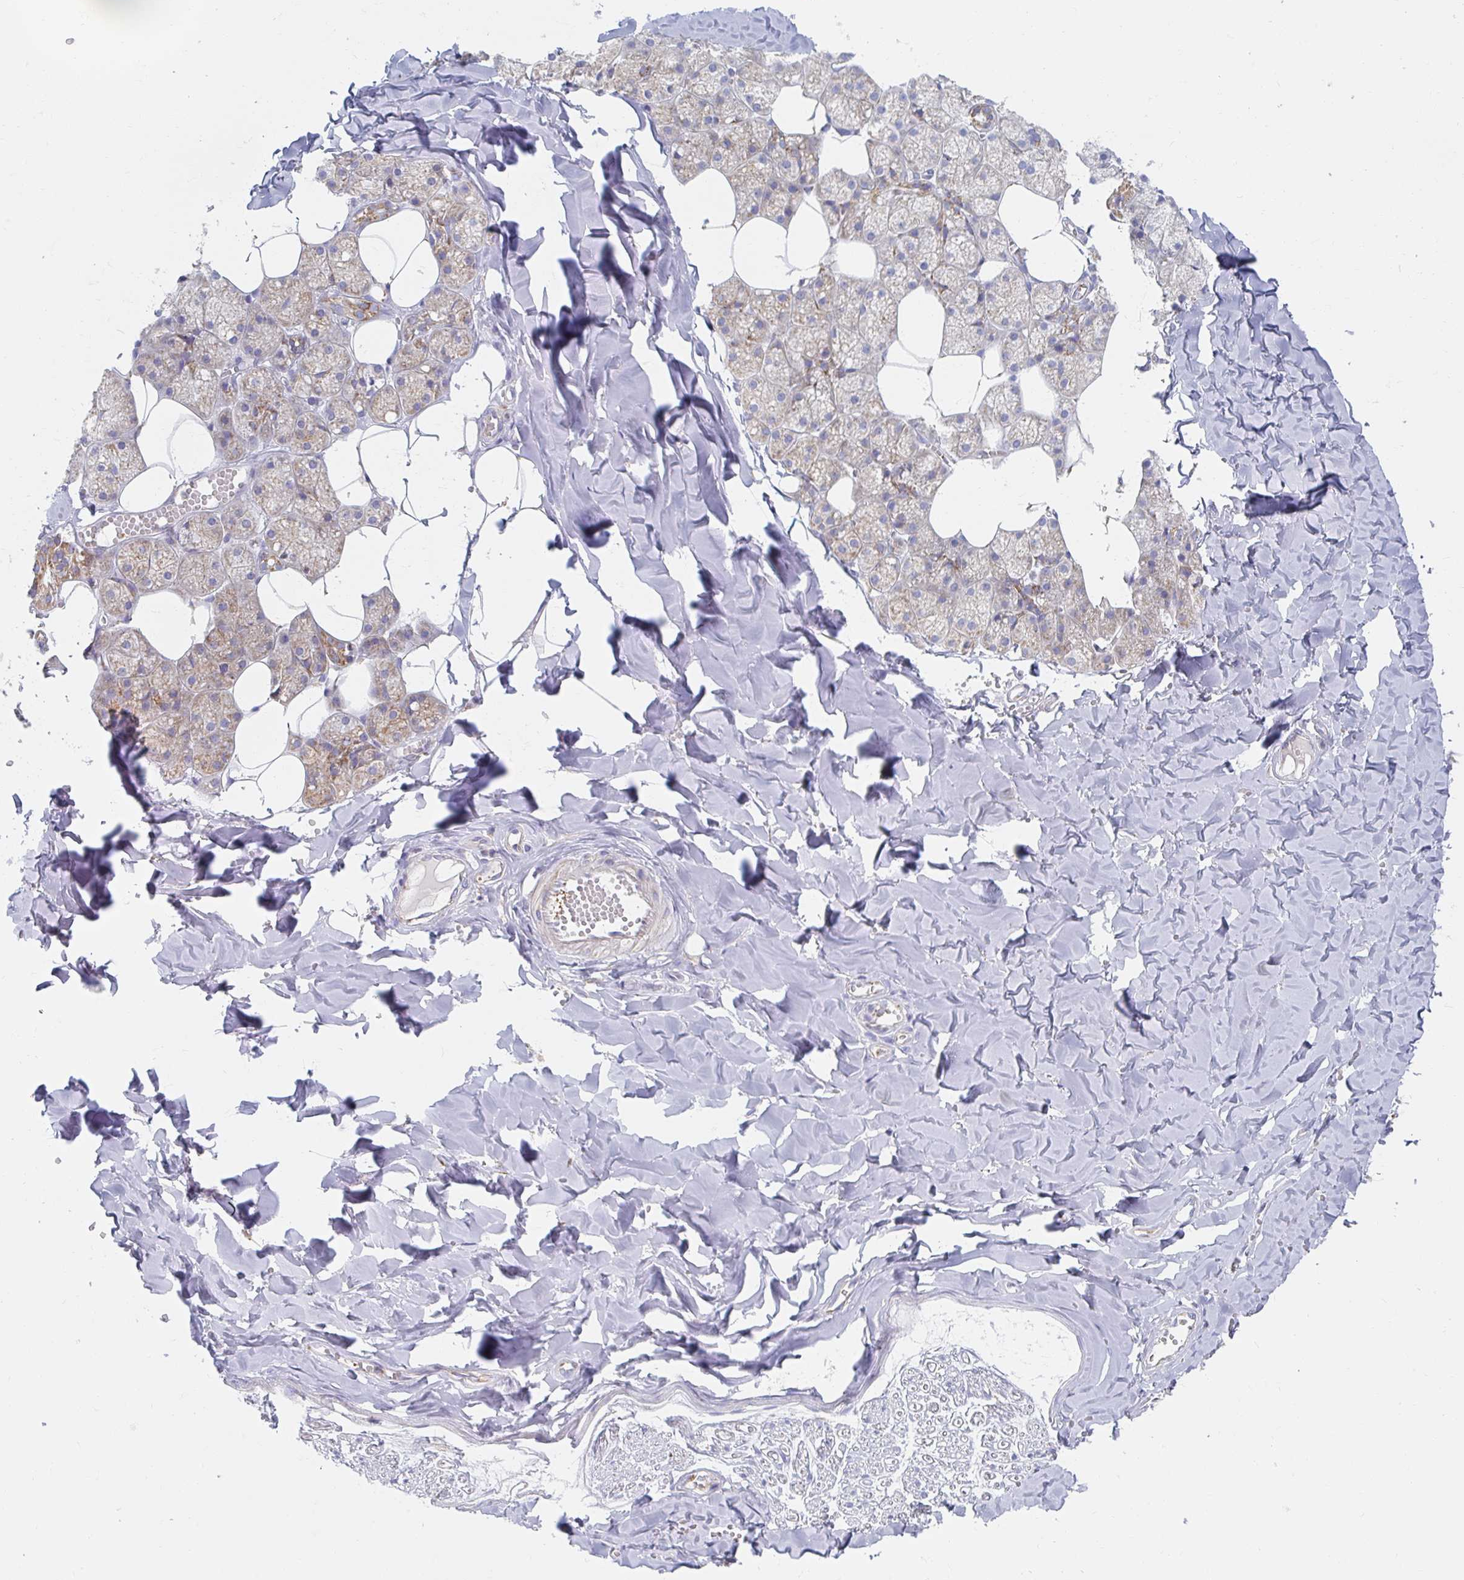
{"staining": {"intensity": "moderate", "quantity": ">75%", "location": "cytoplasmic/membranous"}, "tissue": "salivary gland", "cell_type": "Glandular cells", "image_type": "normal", "snomed": [{"axis": "morphology", "description": "Normal tissue, NOS"}, {"axis": "topography", "description": "Salivary gland"}, {"axis": "topography", "description": "Peripheral nerve tissue"}], "caption": "DAB (3,3'-diaminobenzidine) immunohistochemical staining of unremarkable salivary gland displays moderate cytoplasmic/membranous protein positivity in about >75% of glandular cells.", "gene": "MAVS", "patient": {"sex": "male", "age": 38}}